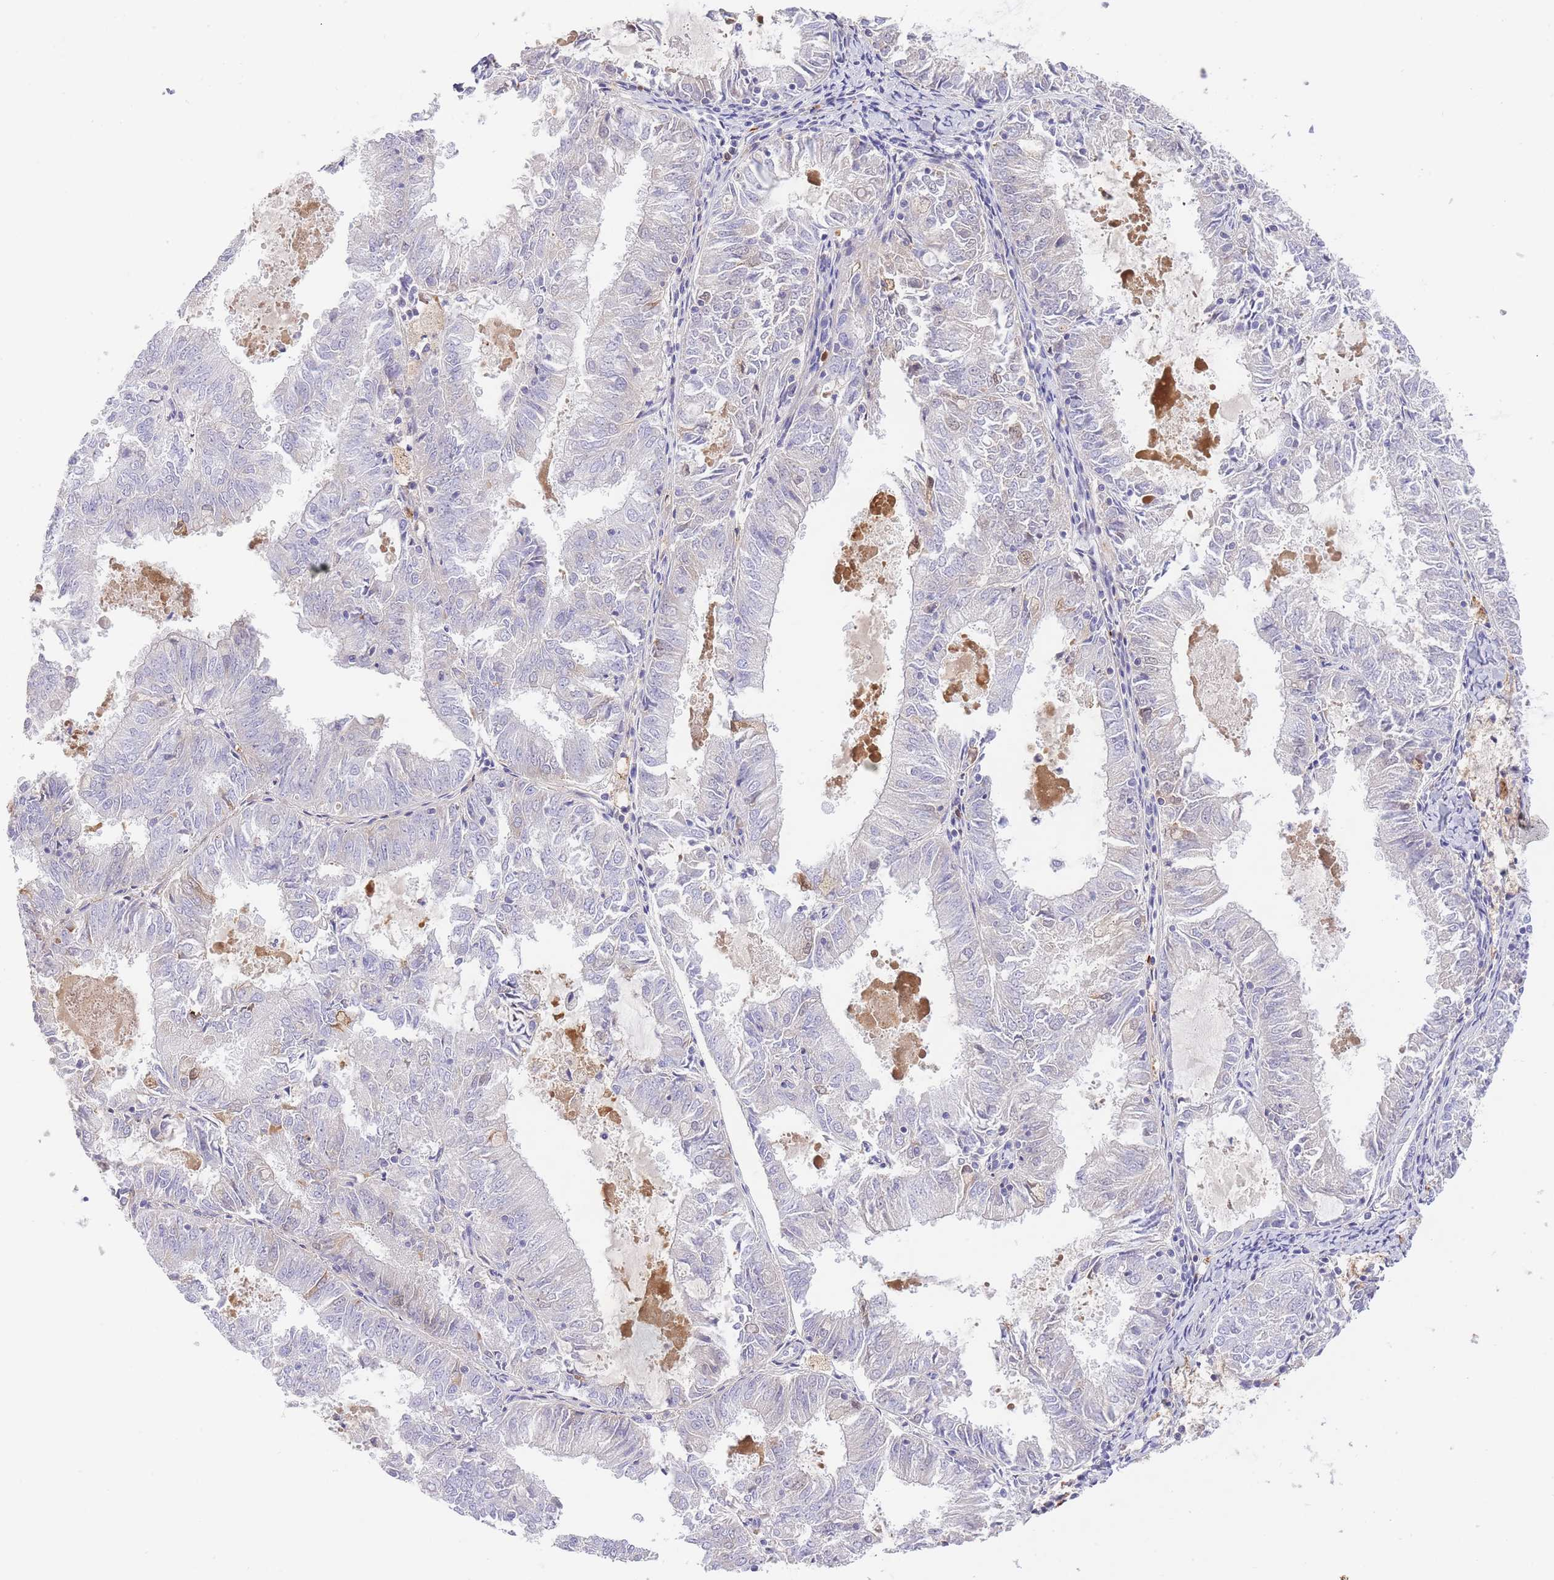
{"staining": {"intensity": "negative", "quantity": "none", "location": "none"}, "tissue": "endometrial cancer", "cell_type": "Tumor cells", "image_type": "cancer", "snomed": [{"axis": "morphology", "description": "Adenocarcinoma, NOS"}, {"axis": "topography", "description": "Endometrium"}], "caption": "The image shows no significant expression in tumor cells of endometrial cancer (adenocarcinoma). (Immunohistochemistry (ihc), brightfield microscopy, high magnification).", "gene": "HRG", "patient": {"sex": "female", "age": 57}}